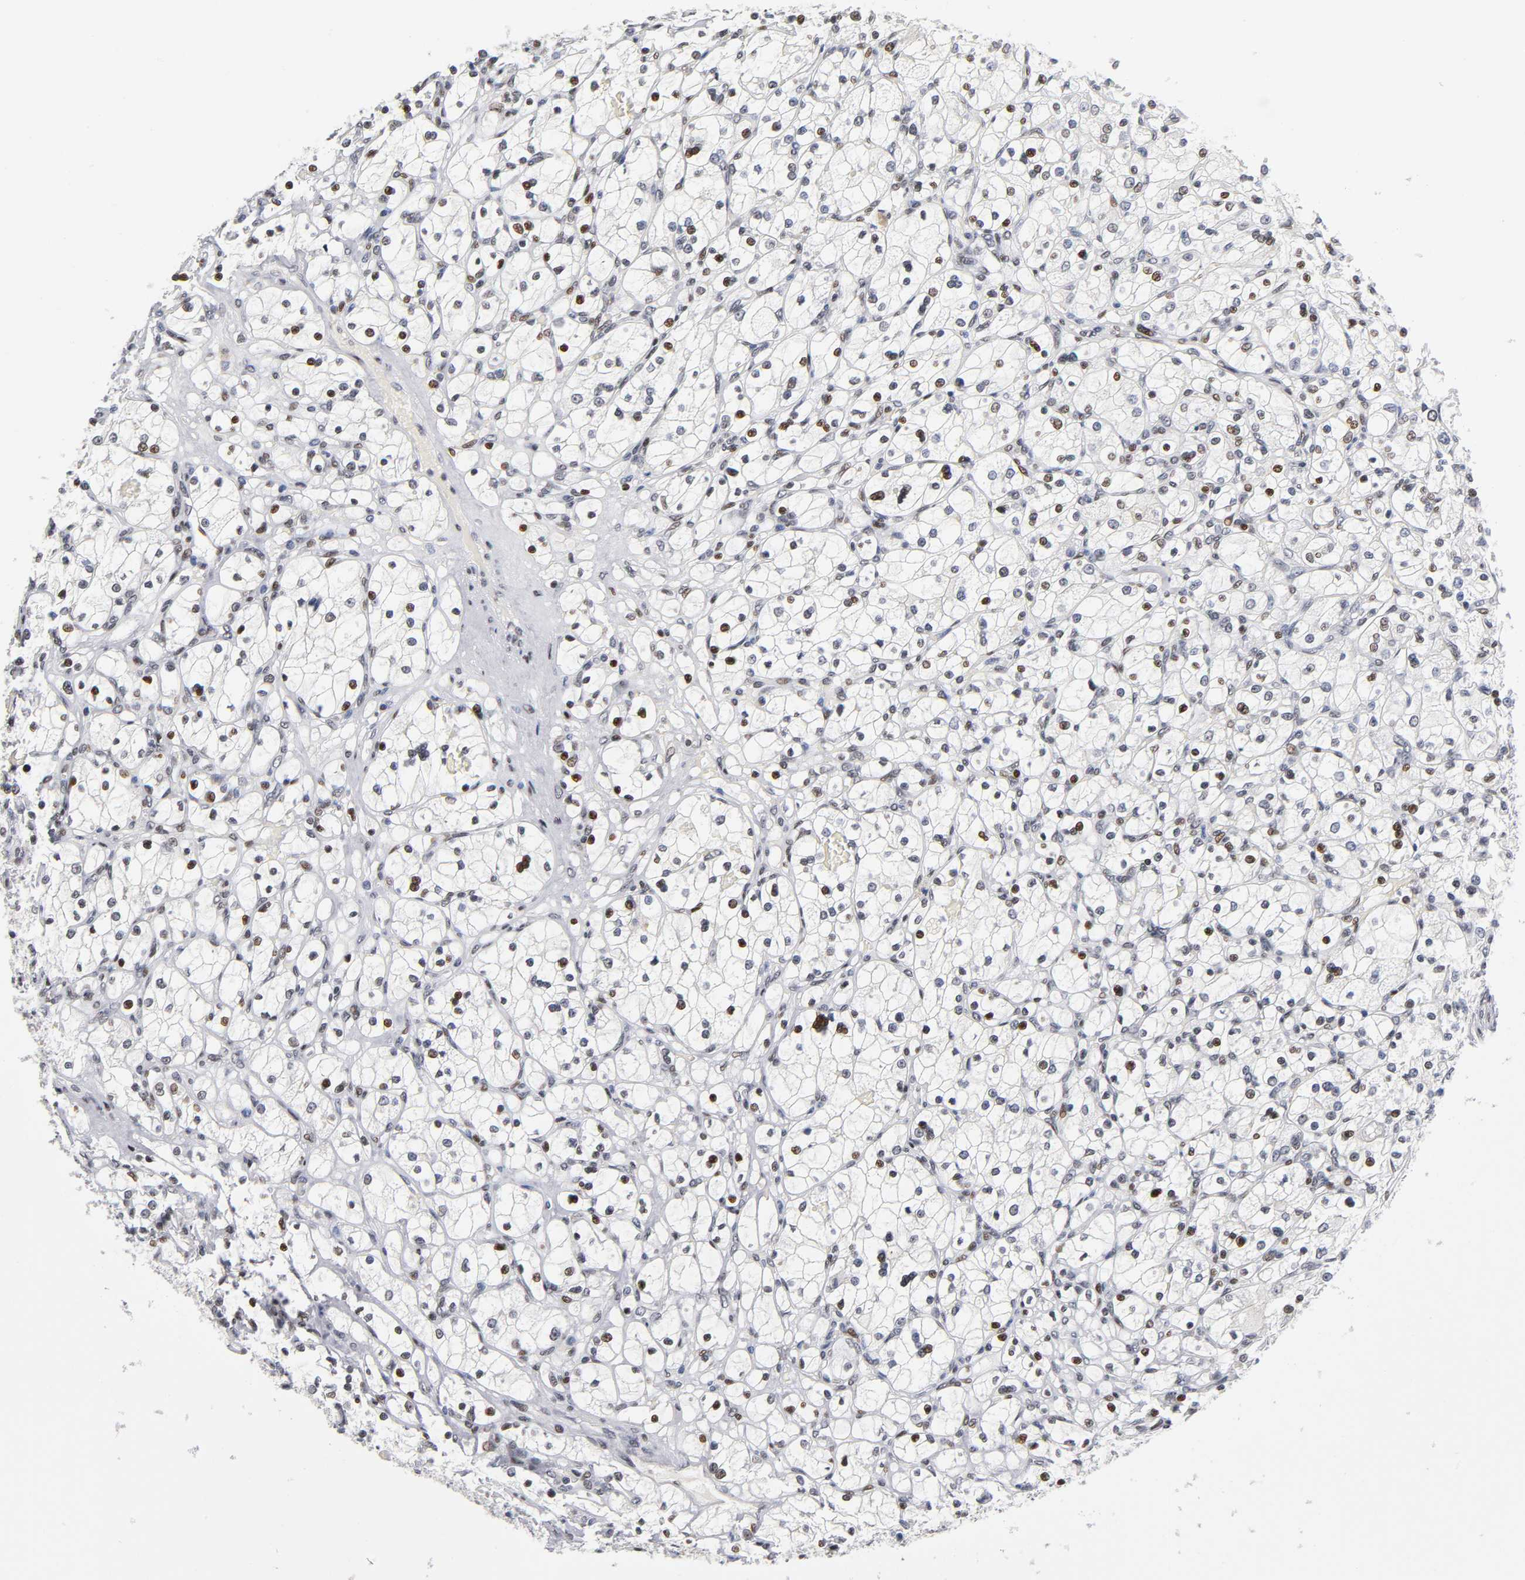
{"staining": {"intensity": "strong", "quantity": ">75%", "location": "nuclear"}, "tissue": "renal cancer", "cell_type": "Tumor cells", "image_type": "cancer", "snomed": [{"axis": "morphology", "description": "Adenocarcinoma, NOS"}, {"axis": "topography", "description": "Kidney"}], "caption": "Protein expression analysis of renal cancer displays strong nuclear staining in approximately >75% of tumor cells. The protein of interest is stained brown, and the nuclei are stained in blue (DAB IHC with brightfield microscopy, high magnification).", "gene": "SP3", "patient": {"sex": "female", "age": 83}}